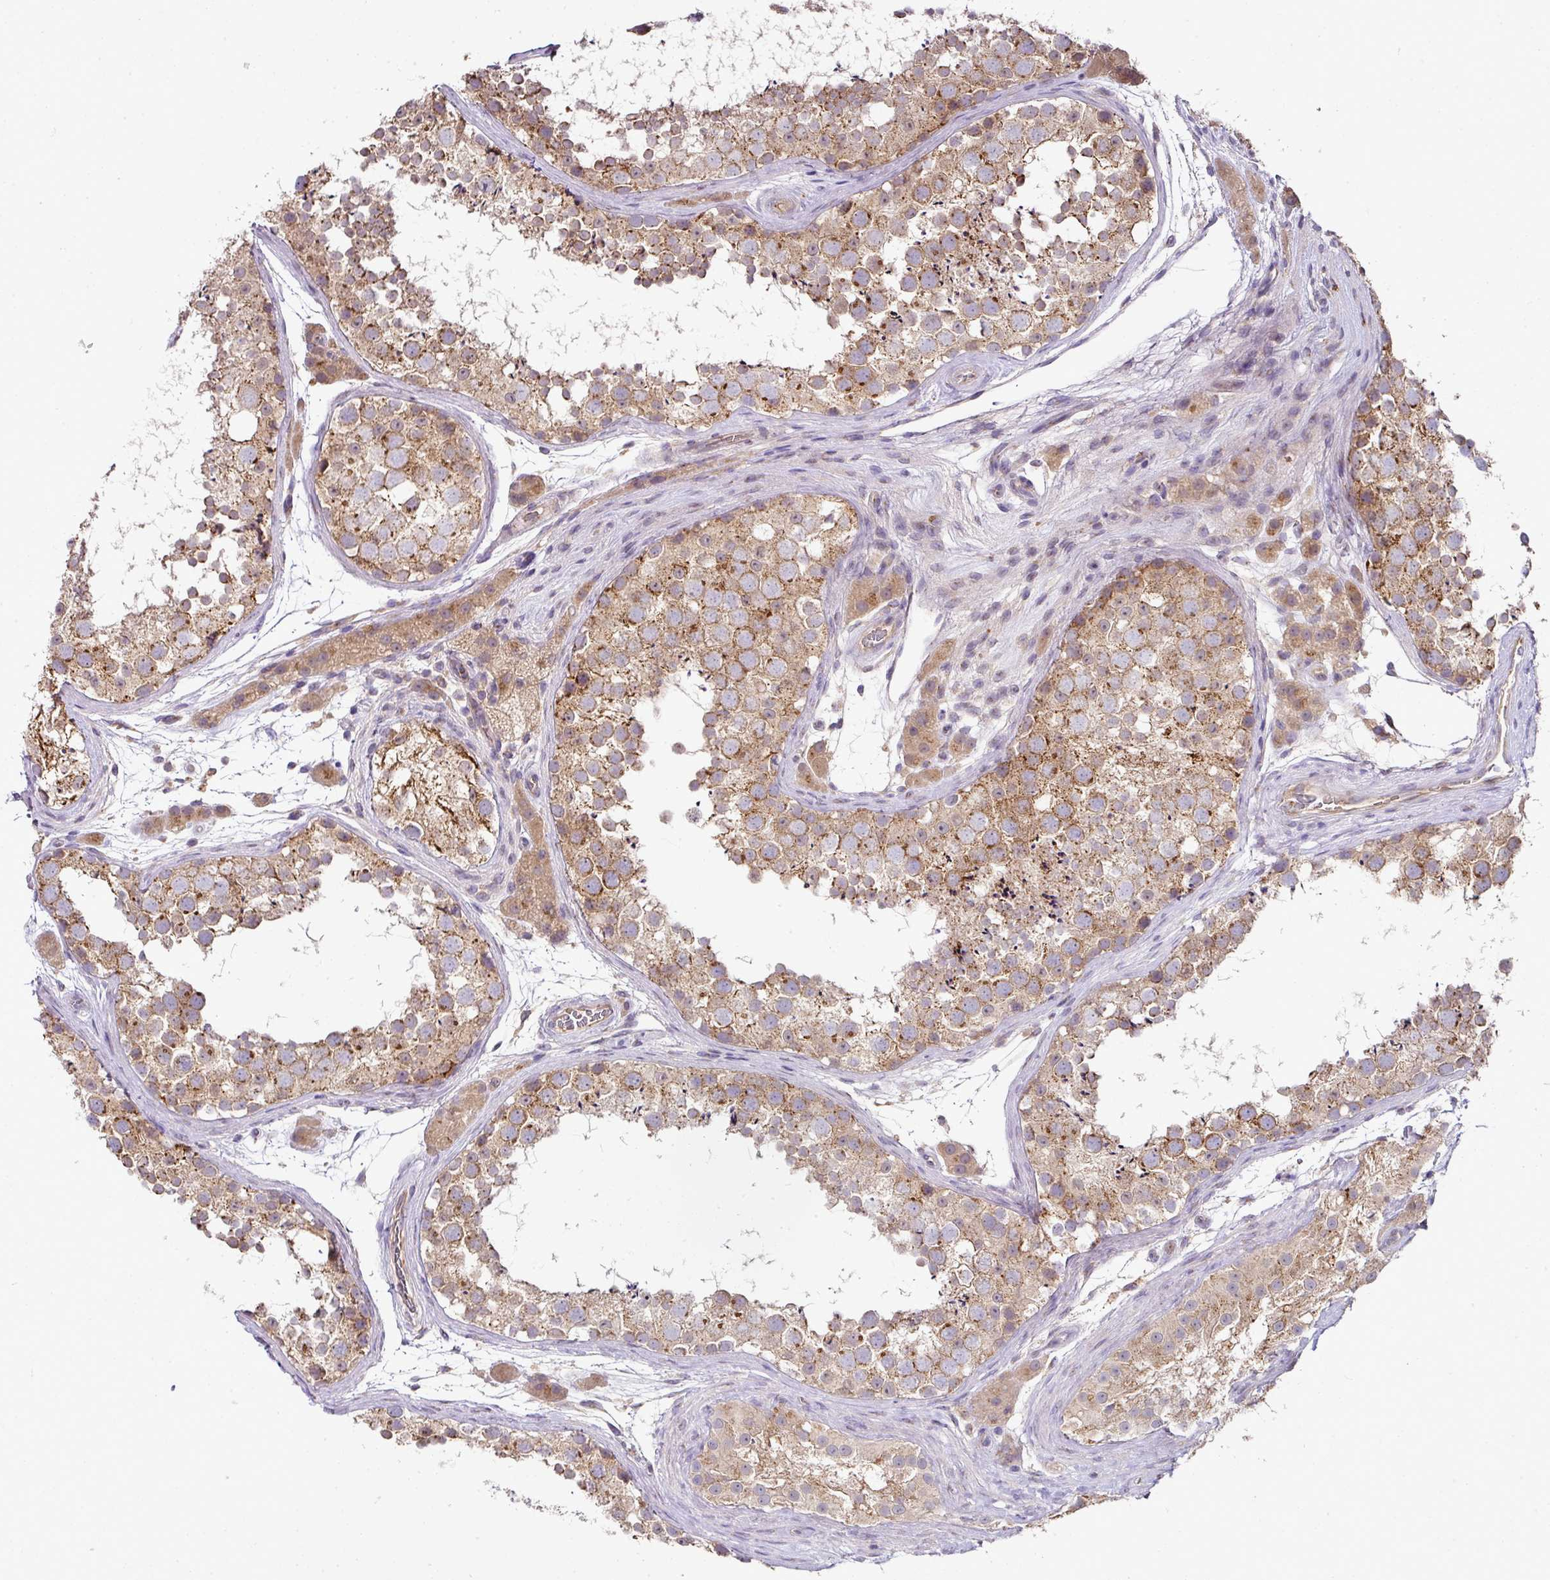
{"staining": {"intensity": "moderate", "quantity": ">75%", "location": "cytoplasmic/membranous"}, "tissue": "testis", "cell_type": "Cells in seminiferous ducts", "image_type": "normal", "snomed": [{"axis": "morphology", "description": "Normal tissue, NOS"}, {"axis": "topography", "description": "Testis"}], "caption": "Immunohistochemistry (IHC) staining of normal testis, which displays medium levels of moderate cytoplasmic/membranous expression in approximately >75% of cells in seminiferous ducts indicating moderate cytoplasmic/membranous protein expression. The staining was performed using DAB (3,3'-diaminobenzidine) (brown) for protein detection and nuclei were counterstained in hematoxylin (blue).", "gene": "SKIC2", "patient": {"sex": "male", "age": 41}}